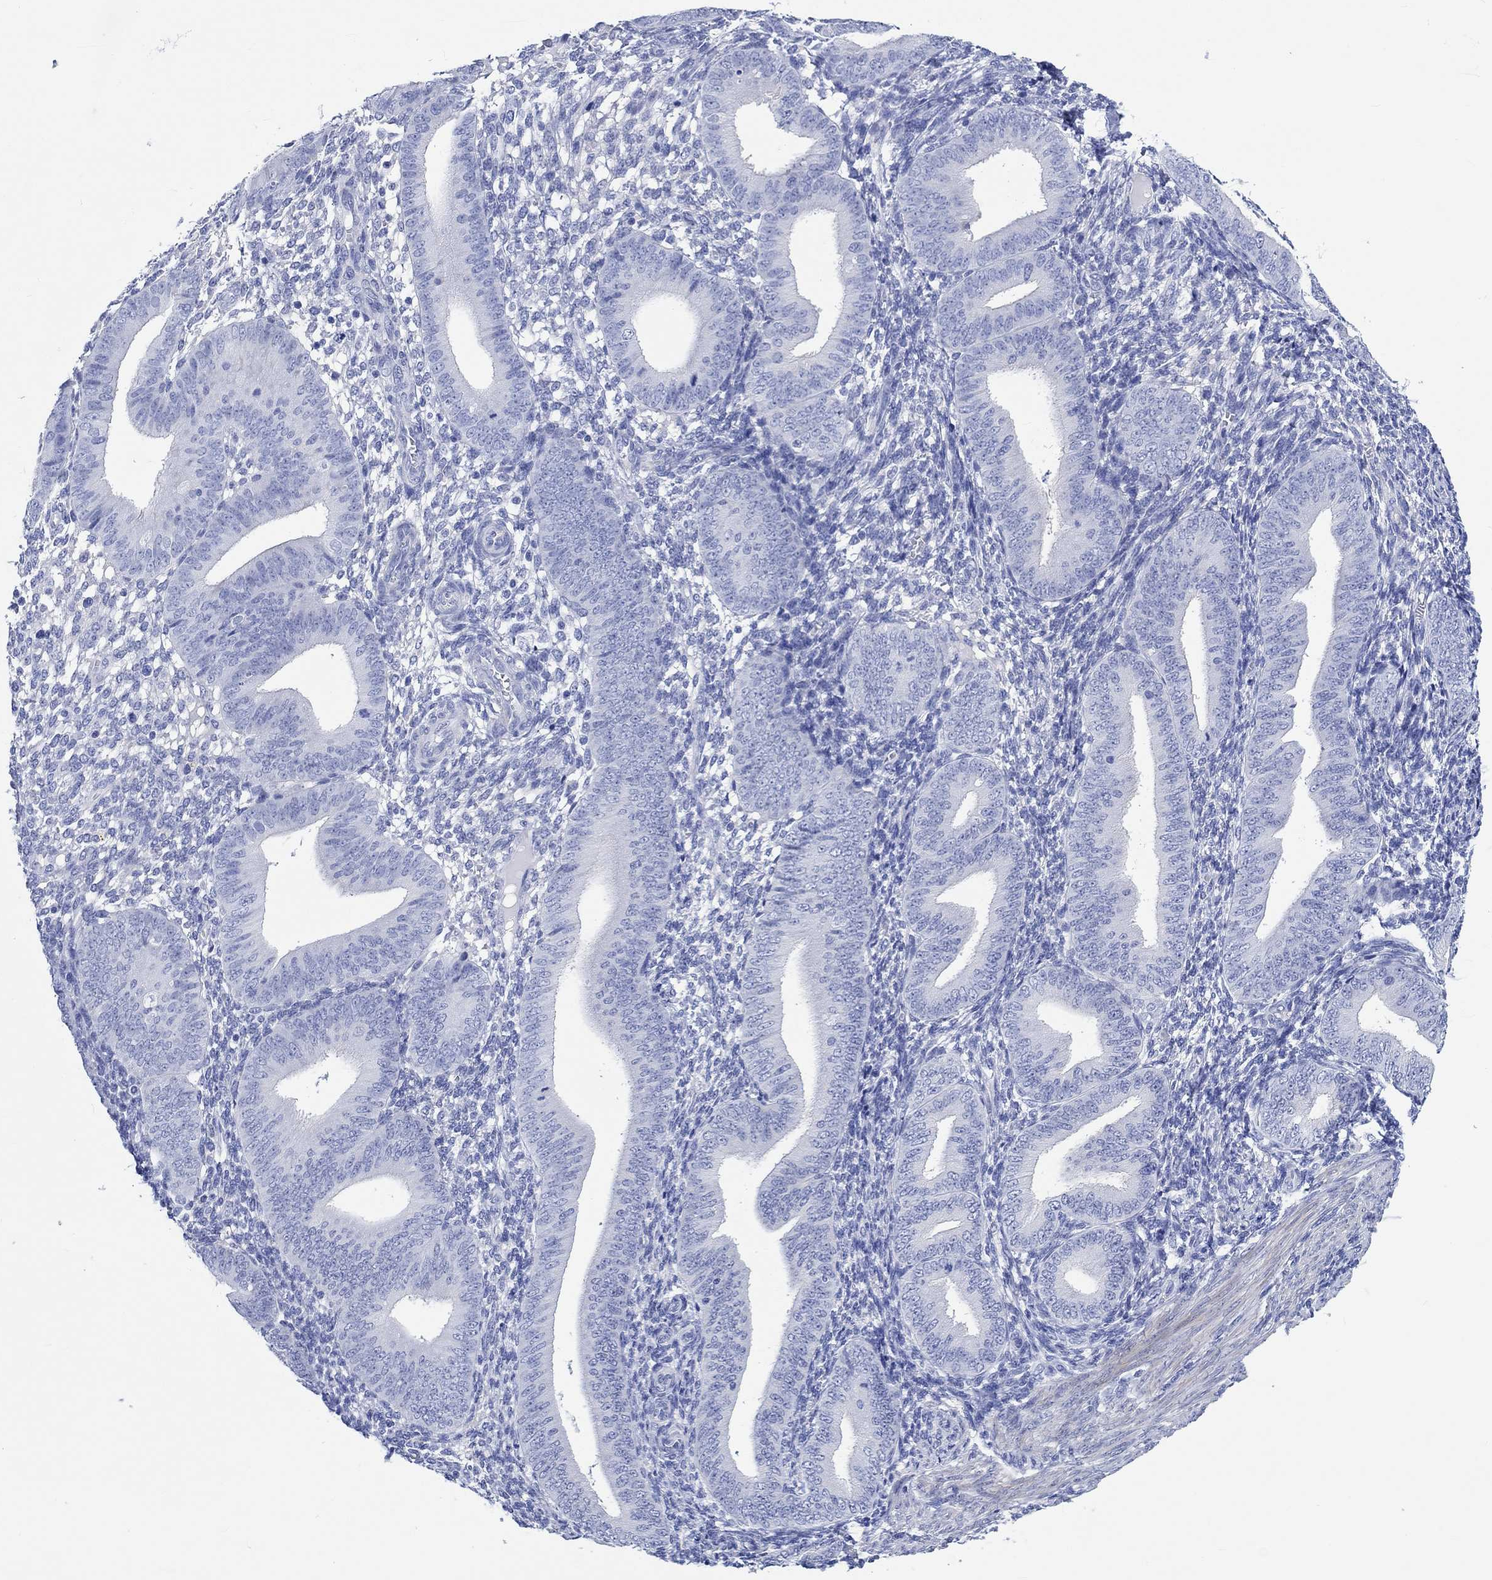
{"staining": {"intensity": "negative", "quantity": "none", "location": "none"}, "tissue": "endometrium", "cell_type": "Cells in endometrial stroma", "image_type": "normal", "snomed": [{"axis": "morphology", "description": "Normal tissue, NOS"}, {"axis": "topography", "description": "Endometrium"}], "caption": "IHC of normal endometrium shows no expression in cells in endometrial stroma. The staining is performed using DAB (3,3'-diaminobenzidine) brown chromogen with nuclei counter-stained in using hematoxylin.", "gene": "SHISA4", "patient": {"sex": "female", "age": 39}}